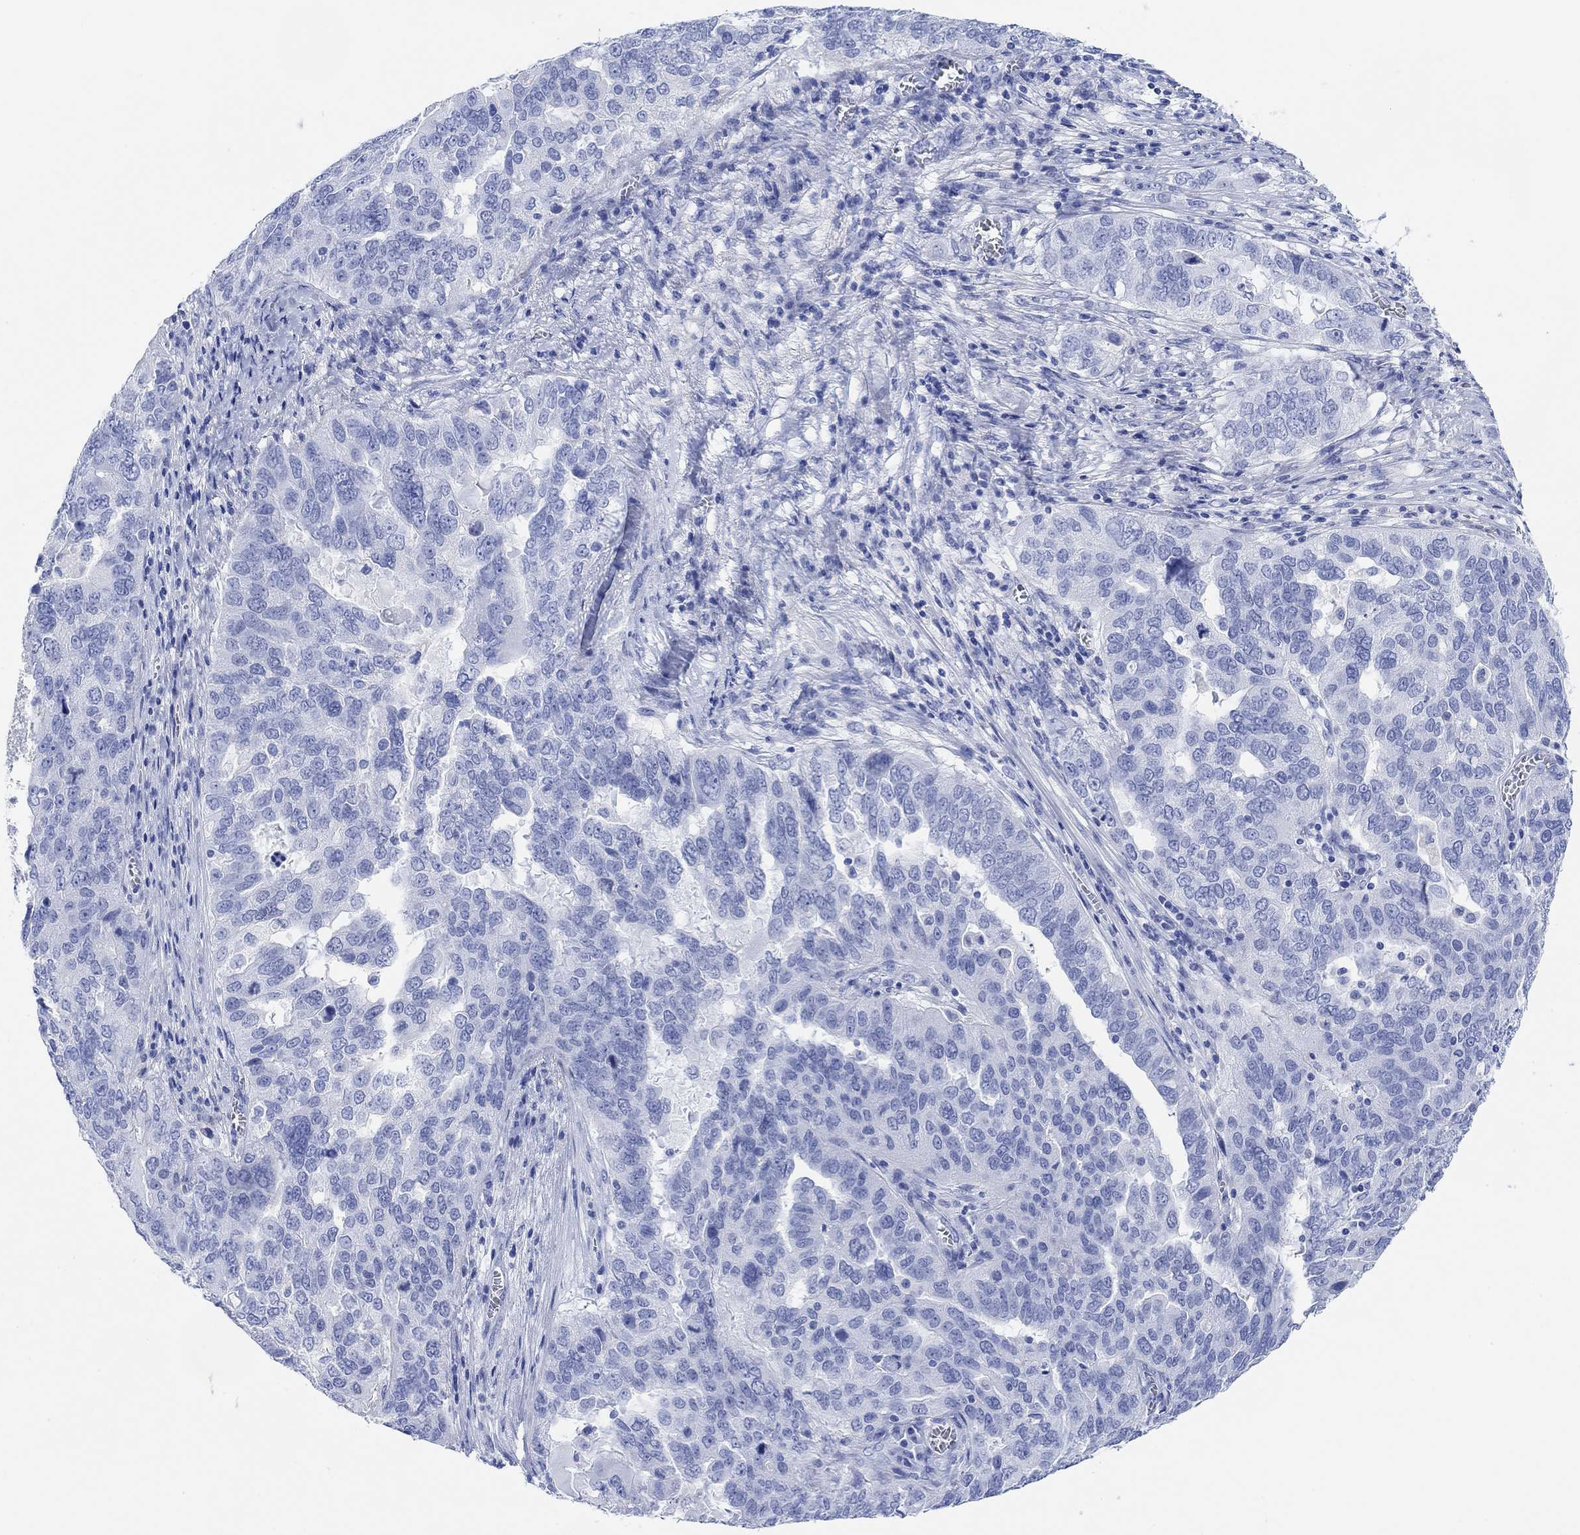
{"staining": {"intensity": "negative", "quantity": "none", "location": "none"}, "tissue": "ovarian cancer", "cell_type": "Tumor cells", "image_type": "cancer", "snomed": [{"axis": "morphology", "description": "Carcinoma, endometroid"}, {"axis": "topography", "description": "Soft tissue"}, {"axis": "topography", "description": "Ovary"}], "caption": "Image shows no significant protein expression in tumor cells of ovarian cancer (endometroid carcinoma).", "gene": "ANKRD33", "patient": {"sex": "female", "age": 52}}